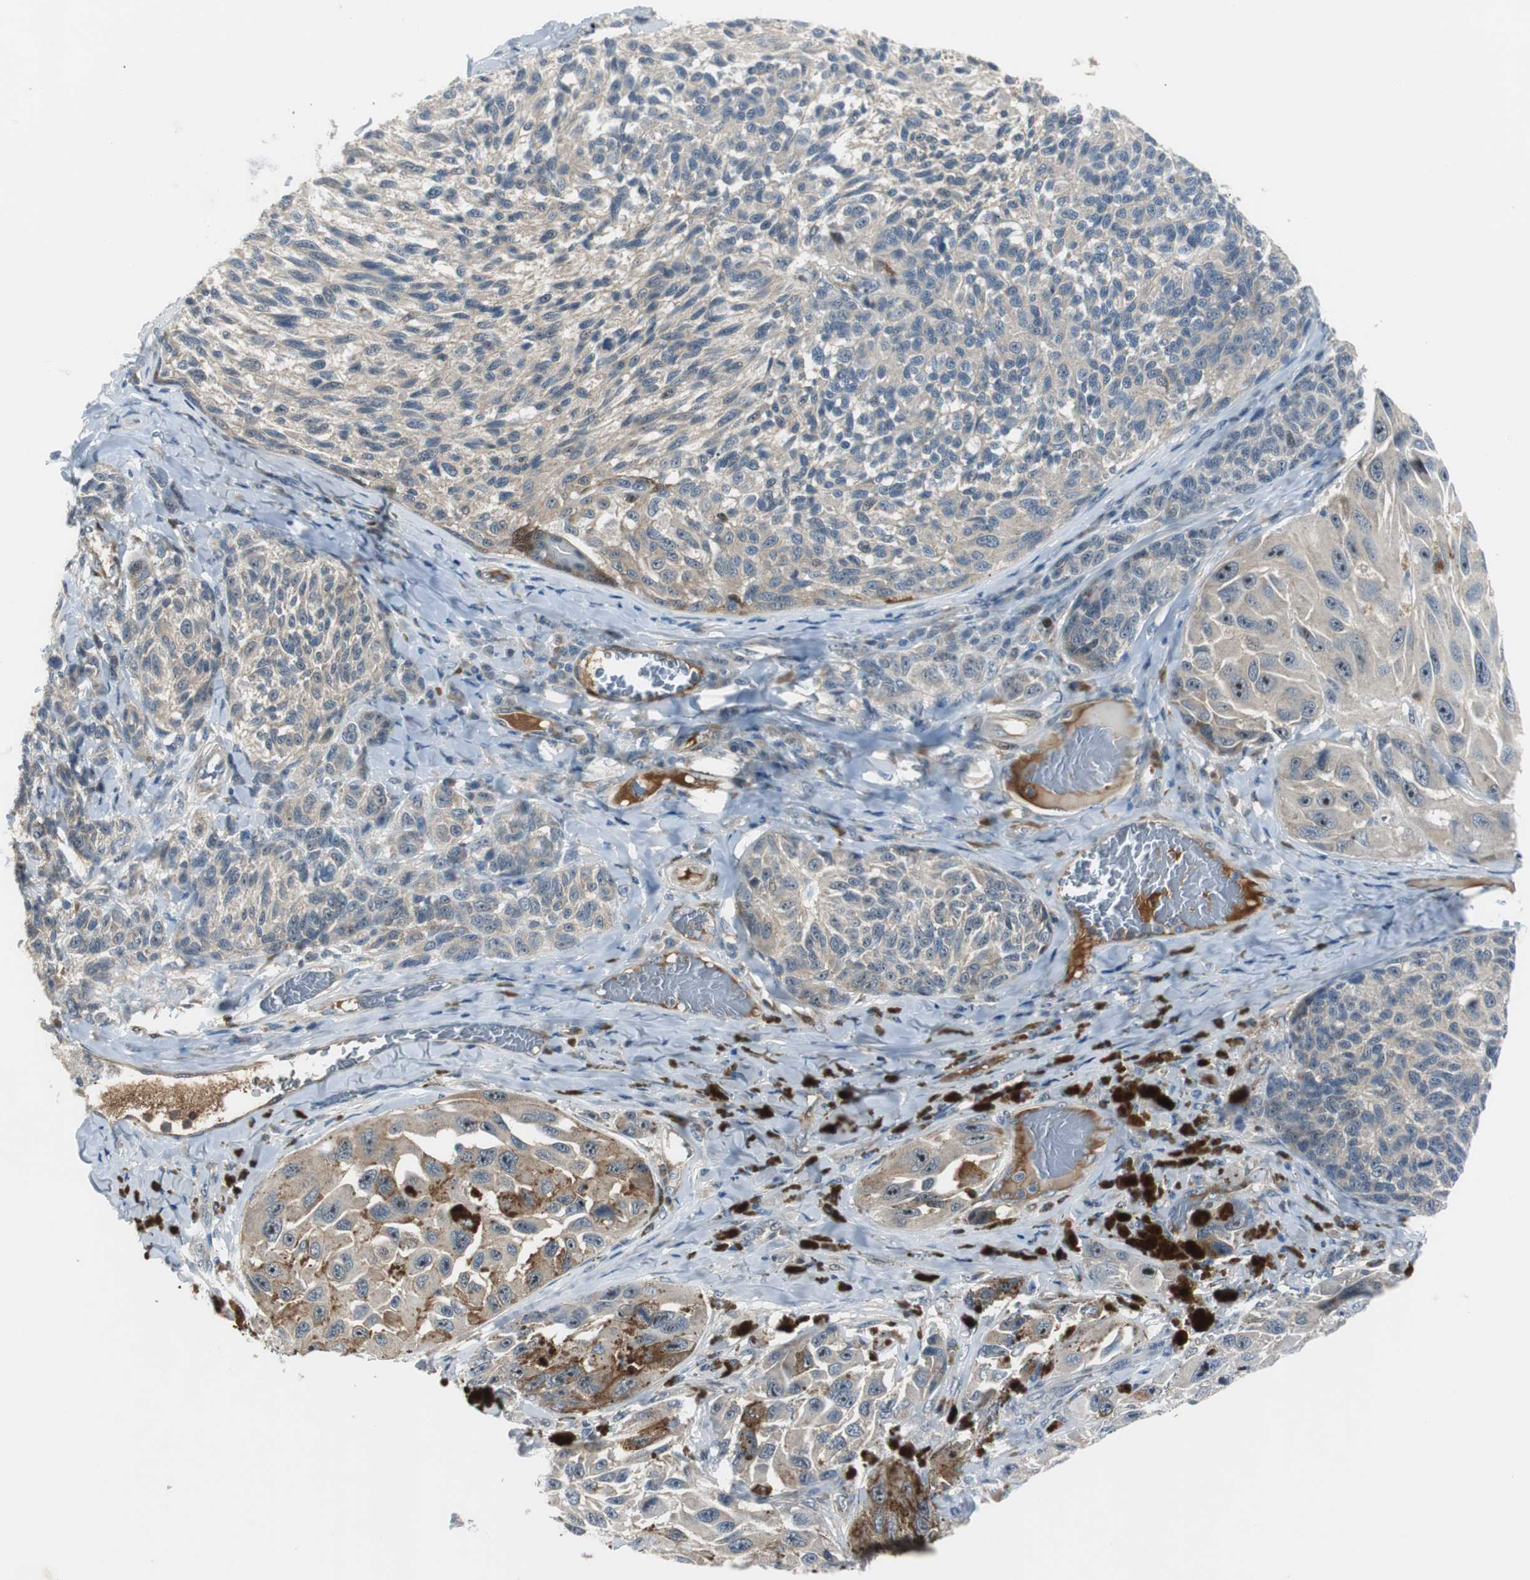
{"staining": {"intensity": "moderate", "quantity": "25%-75%", "location": "cytoplasmic/membranous,nuclear"}, "tissue": "melanoma", "cell_type": "Tumor cells", "image_type": "cancer", "snomed": [{"axis": "morphology", "description": "Malignant melanoma, NOS"}, {"axis": "topography", "description": "Skin"}], "caption": "A high-resolution micrograph shows immunohistochemistry staining of malignant melanoma, which demonstrates moderate cytoplasmic/membranous and nuclear positivity in about 25%-75% of tumor cells.", "gene": "FHL2", "patient": {"sex": "female", "age": 73}}